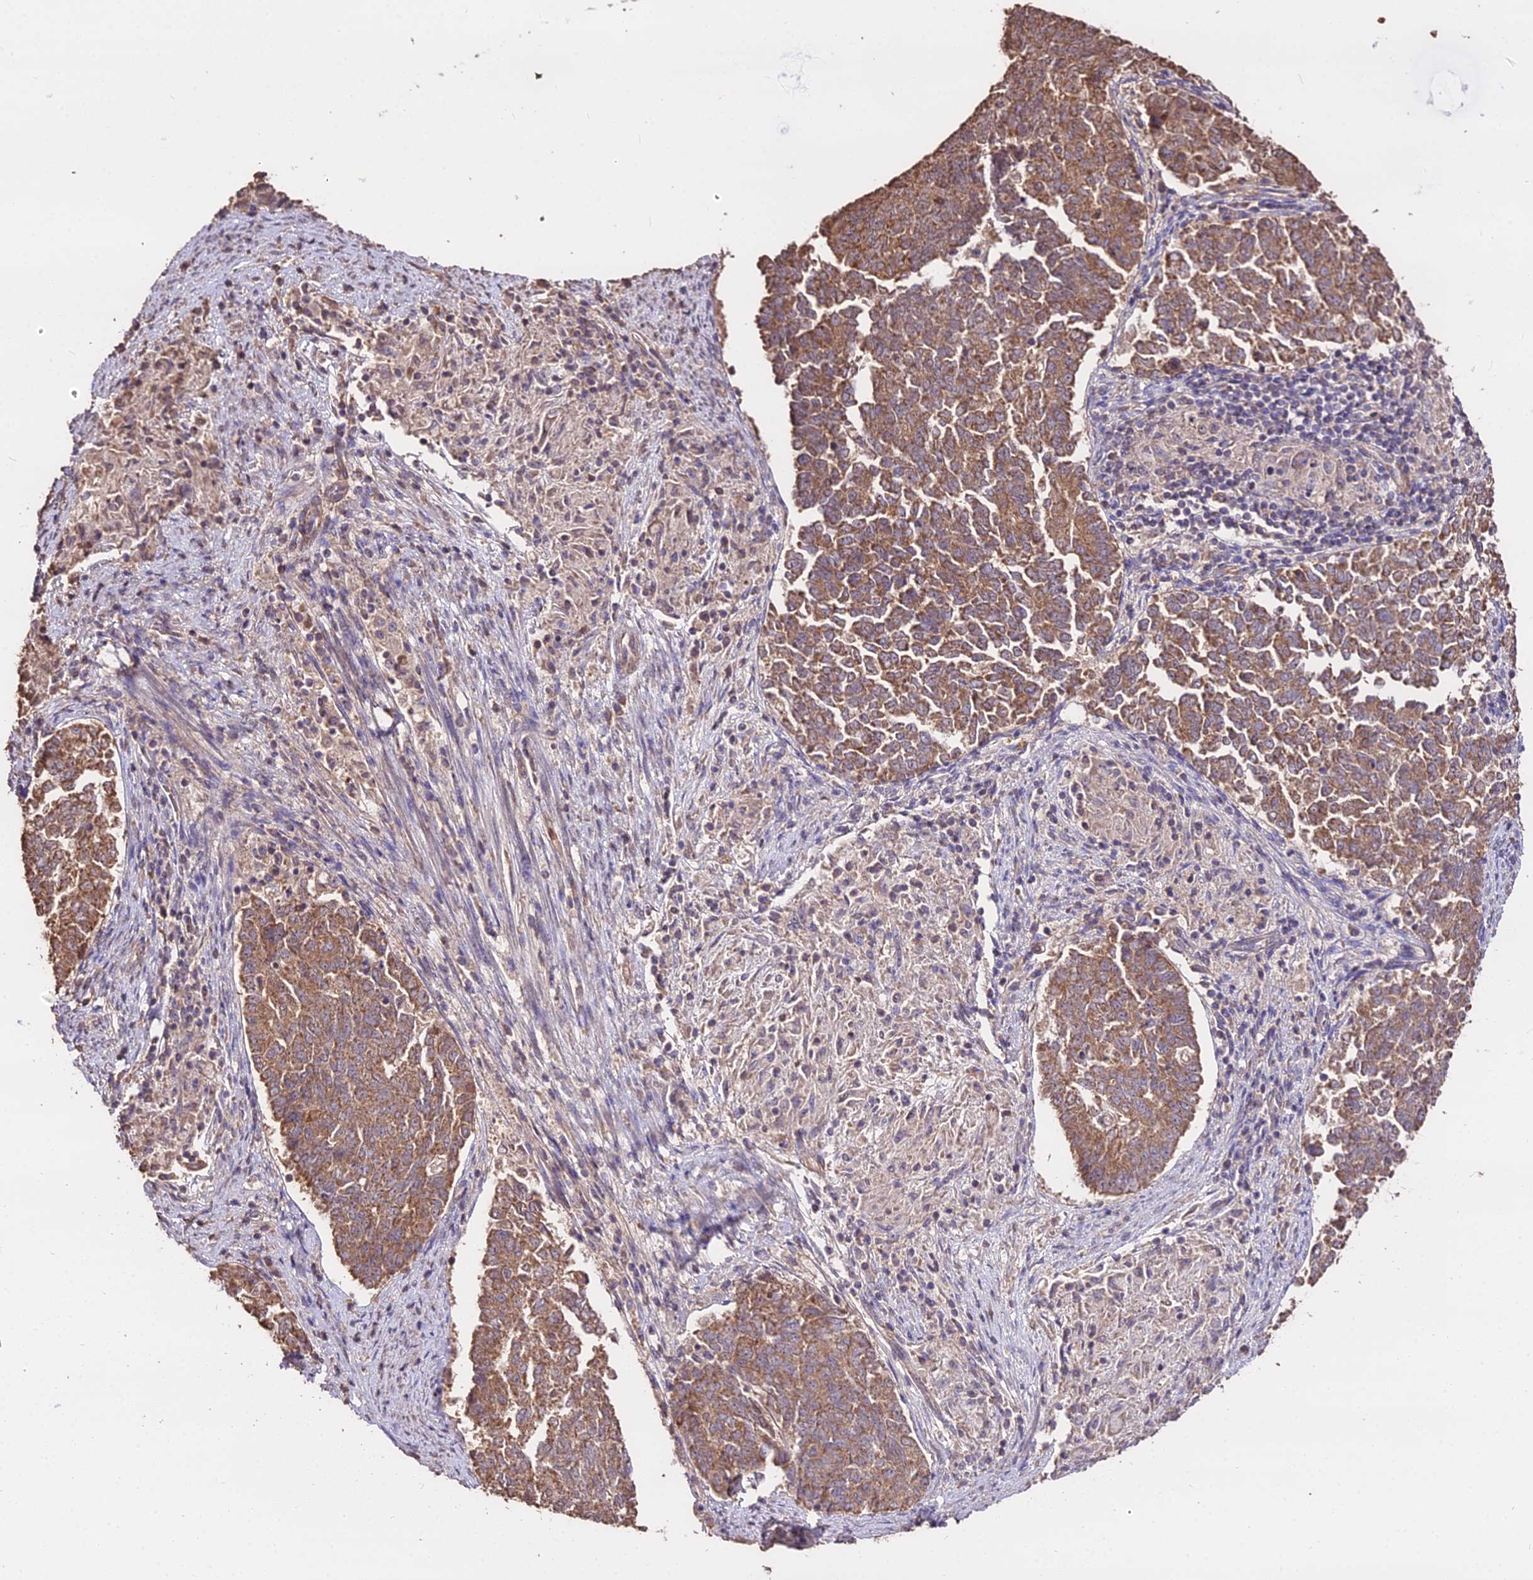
{"staining": {"intensity": "moderate", "quantity": ">75%", "location": "cytoplasmic/membranous"}, "tissue": "endometrial cancer", "cell_type": "Tumor cells", "image_type": "cancer", "snomed": [{"axis": "morphology", "description": "Adenocarcinoma, NOS"}, {"axis": "topography", "description": "Endometrium"}], "caption": "Moderate cytoplasmic/membranous protein staining is appreciated in approximately >75% of tumor cells in endometrial adenocarcinoma.", "gene": "METTL13", "patient": {"sex": "female", "age": 80}}